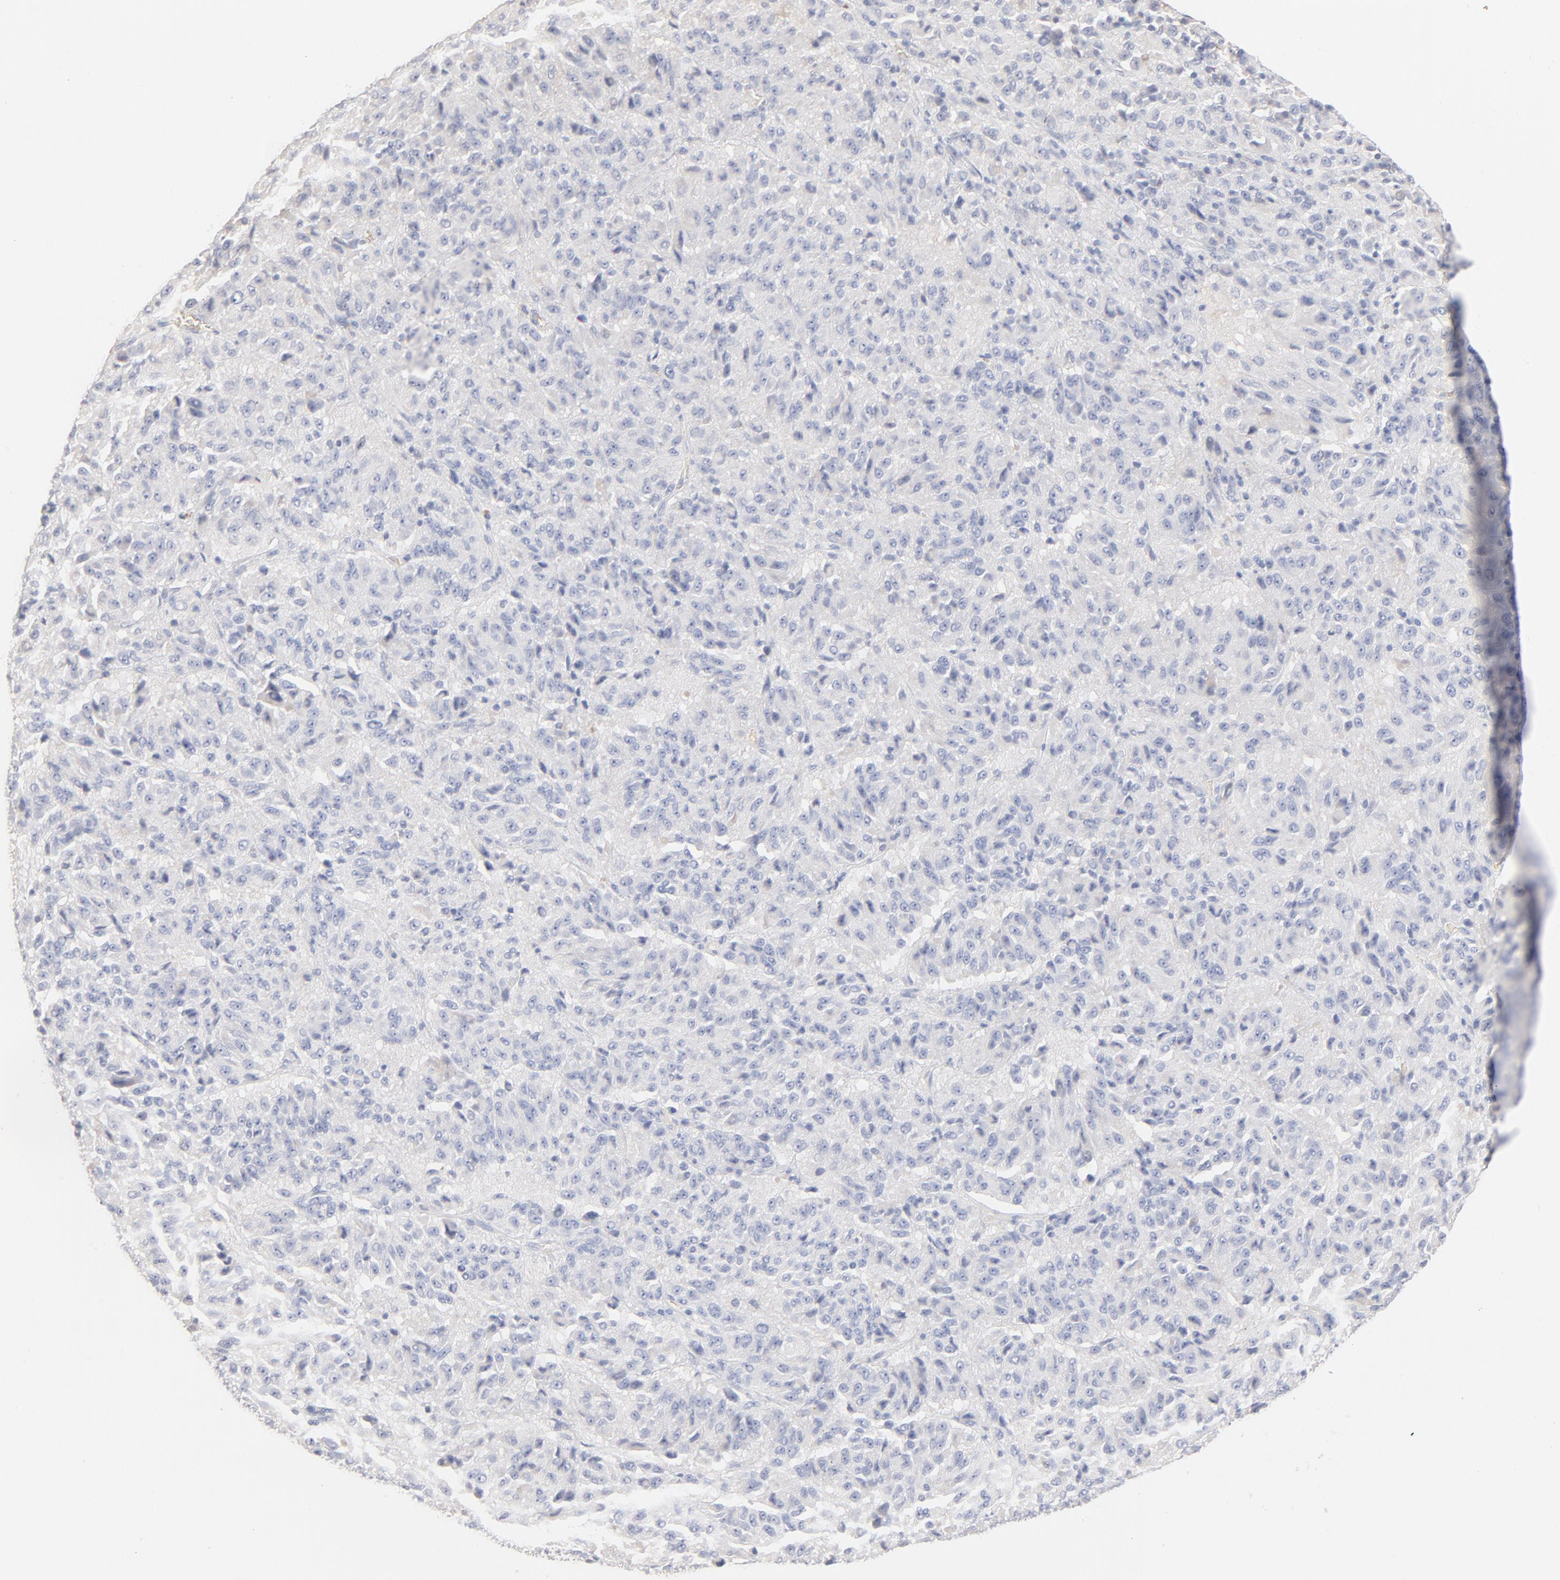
{"staining": {"intensity": "negative", "quantity": "none", "location": "none"}, "tissue": "melanoma", "cell_type": "Tumor cells", "image_type": "cancer", "snomed": [{"axis": "morphology", "description": "Malignant melanoma, Metastatic site"}, {"axis": "topography", "description": "Lung"}], "caption": "The IHC photomicrograph has no significant positivity in tumor cells of melanoma tissue.", "gene": "SPTB", "patient": {"sex": "male", "age": 64}}